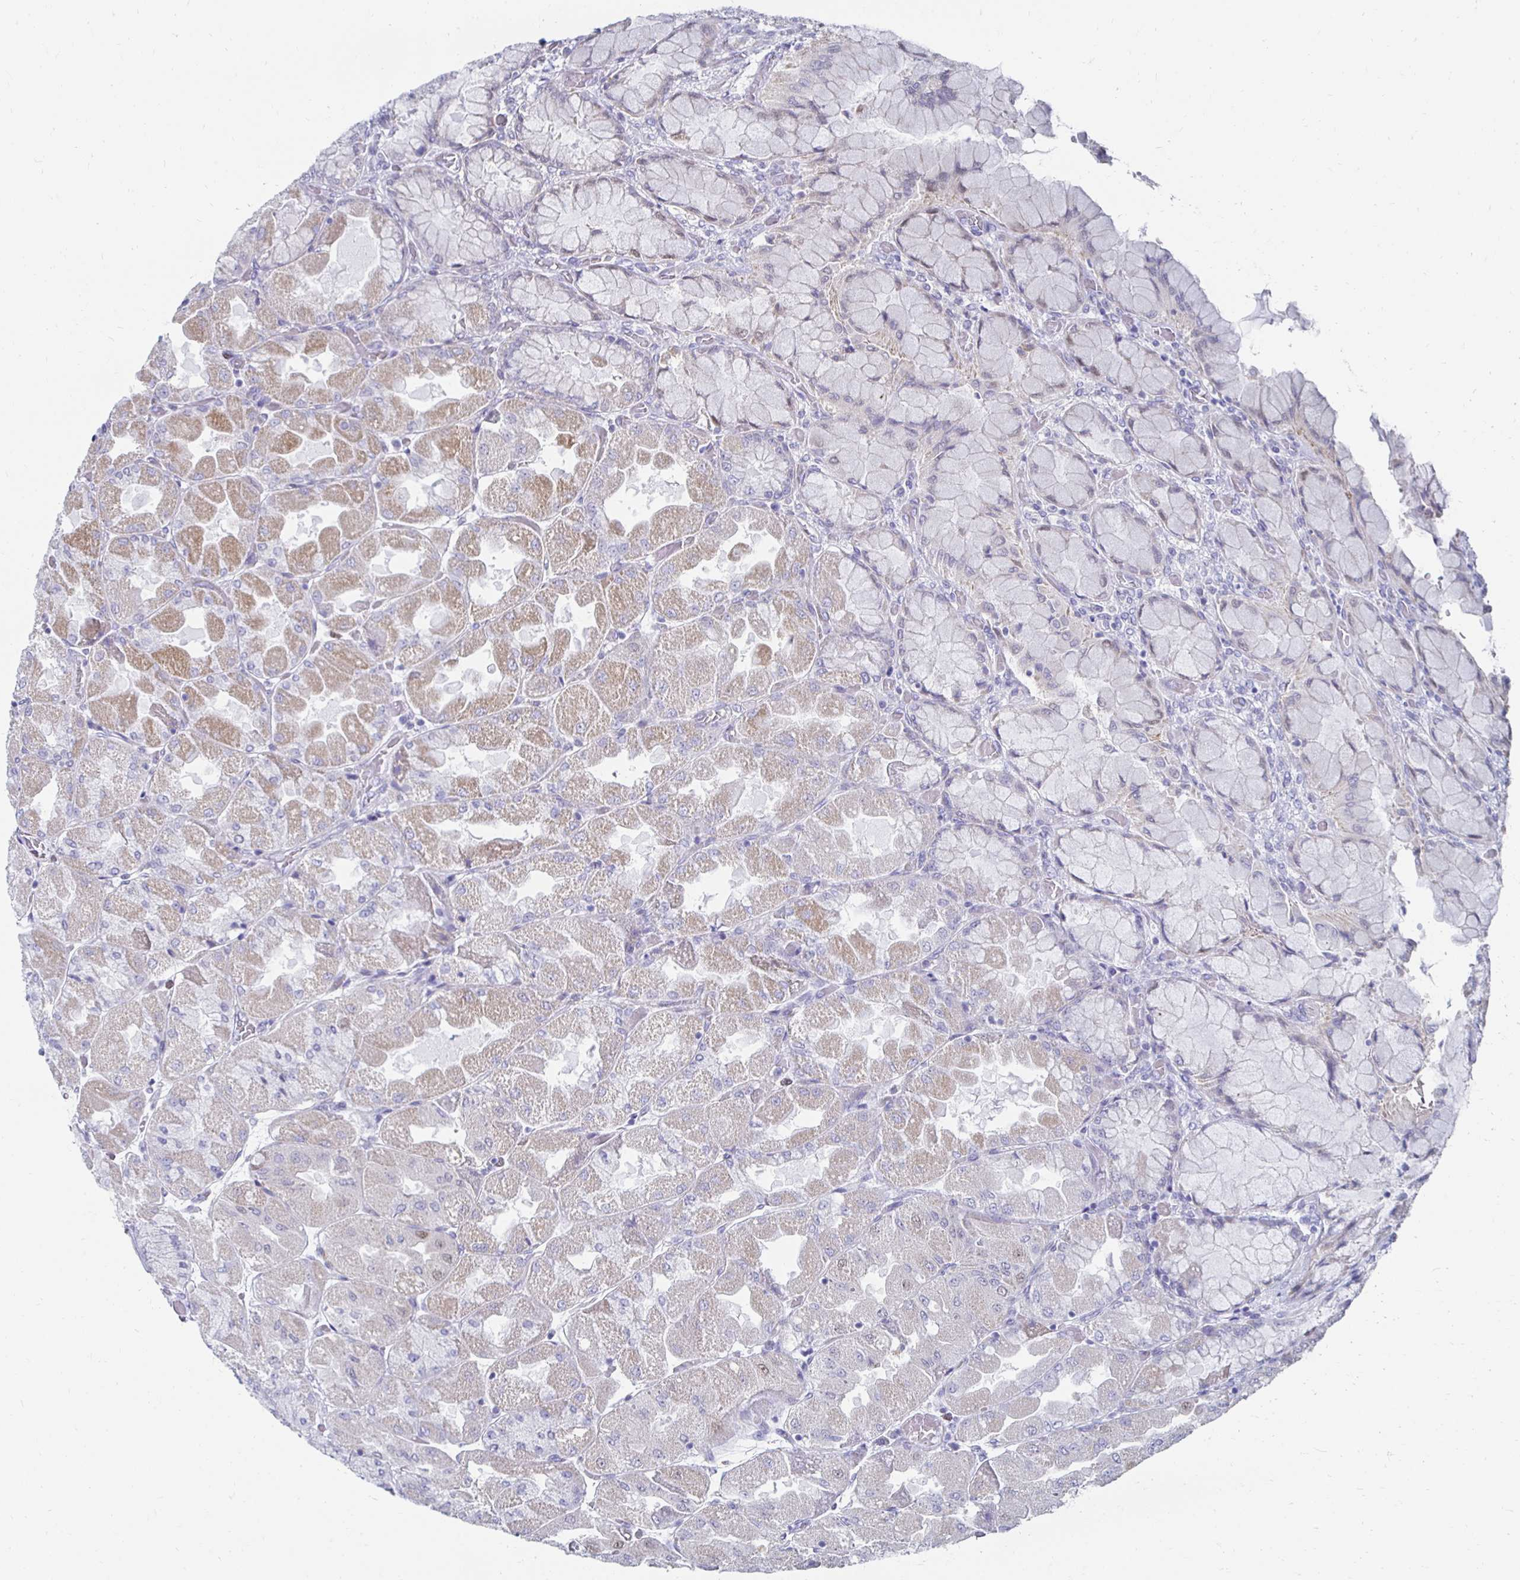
{"staining": {"intensity": "weak", "quantity": "25%-75%", "location": "cytoplasmic/membranous"}, "tissue": "stomach", "cell_type": "Glandular cells", "image_type": "normal", "snomed": [{"axis": "morphology", "description": "Normal tissue, NOS"}, {"axis": "topography", "description": "Stomach"}], "caption": "High-power microscopy captured an IHC histopathology image of benign stomach, revealing weak cytoplasmic/membranous positivity in approximately 25%-75% of glandular cells. (IHC, brightfield microscopy, high magnification).", "gene": "NOCT", "patient": {"sex": "female", "age": 61}}